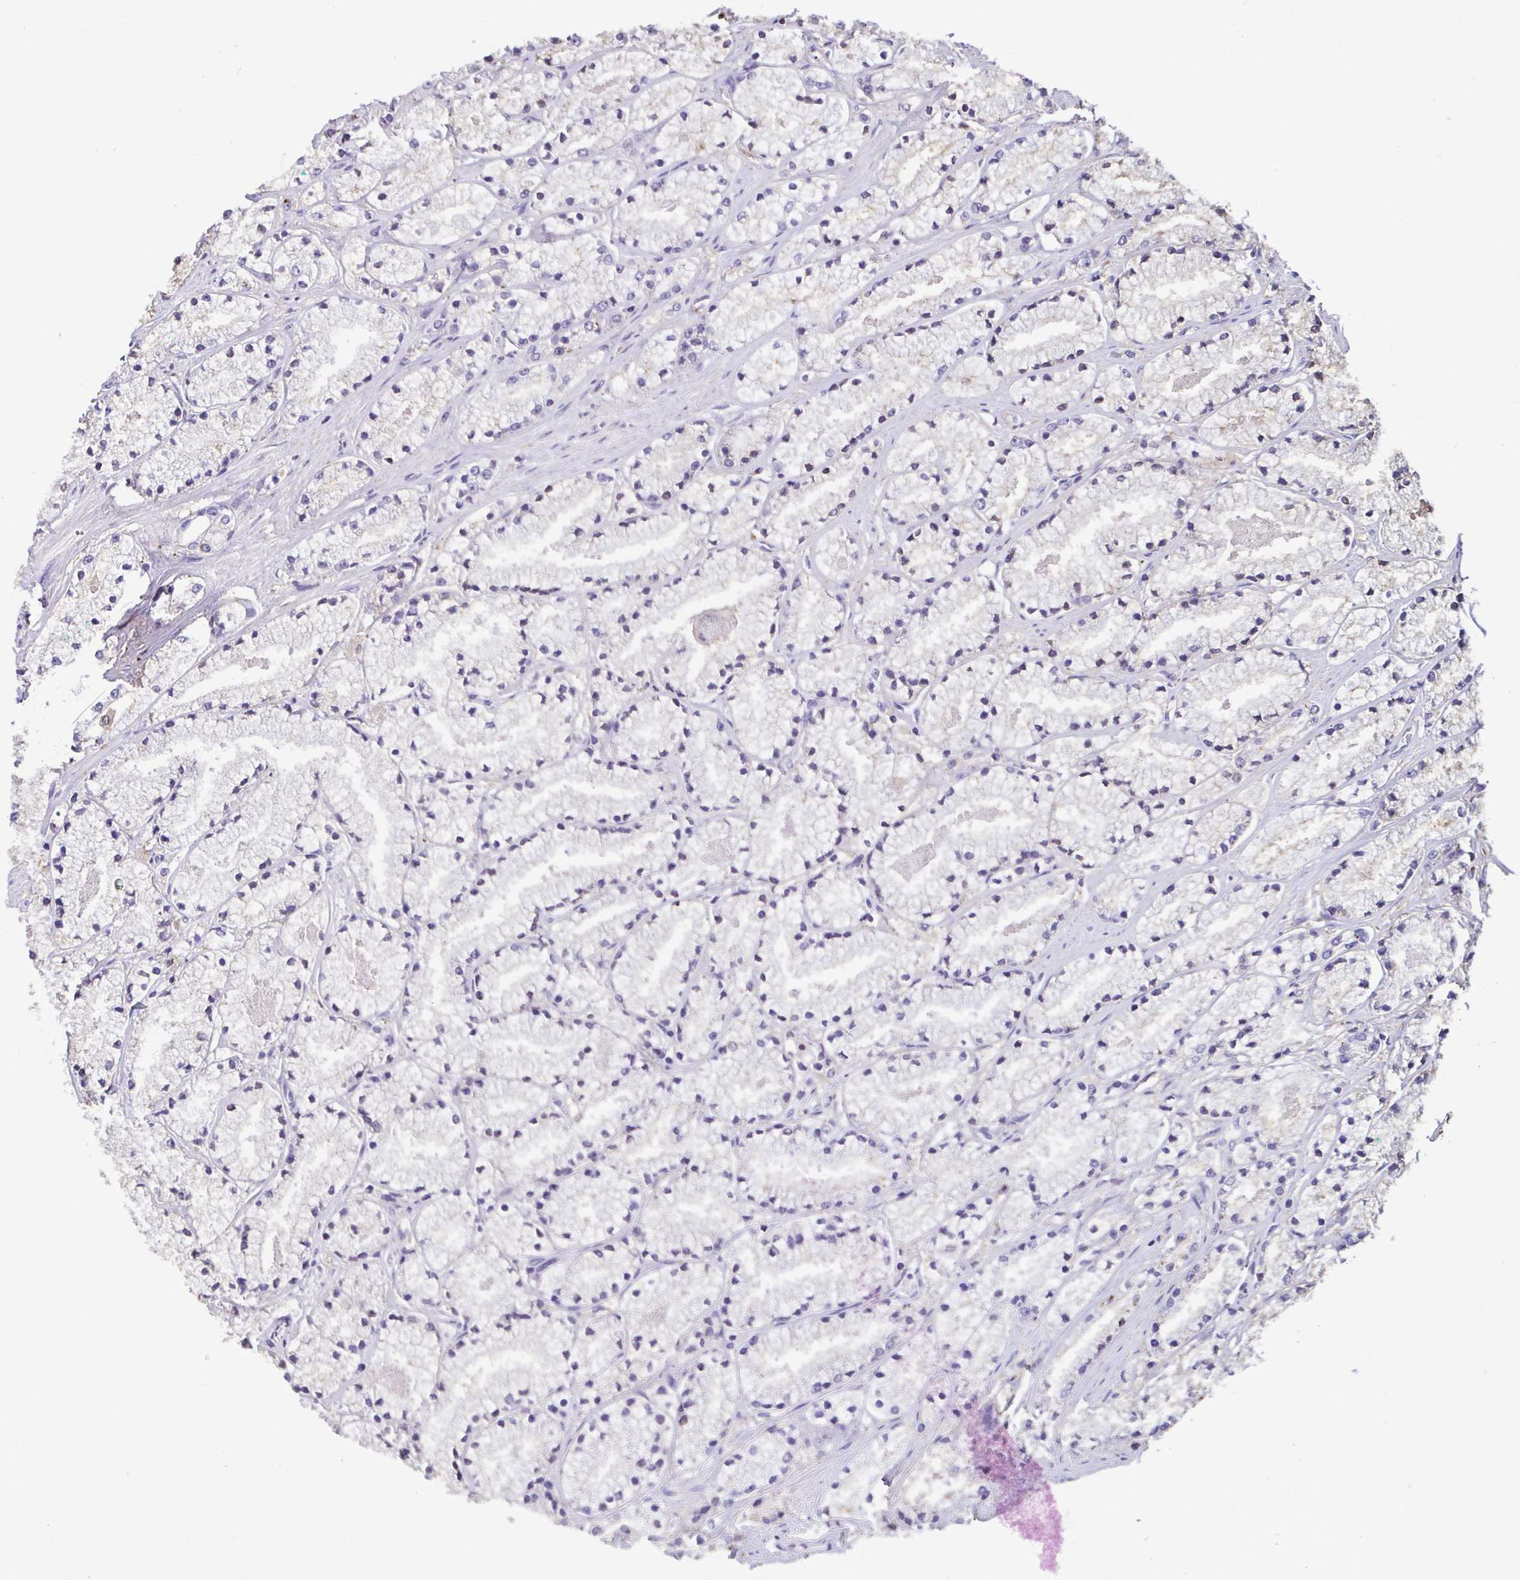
{"staining": {"intensity": "weak", "quantity": "<25%", "location": "cytoplasmic/membranous"}, "tissue": "prostate cancer", "cell_type": "Tumor cells", "image_type": "cancer", "snomed": [{"axis": "morphology", "description": "Adenocarcinoma, High grade"}, {"axis": "topography", "description": "Prostate"}], "caption": "This is an immunohistochemistry histopathology image of high-grade adenocarcinoma (prostate). There is no positivity in tumor cells.", "gene": "ANXA10", "patient": {"sex": "male", "age": 63}}